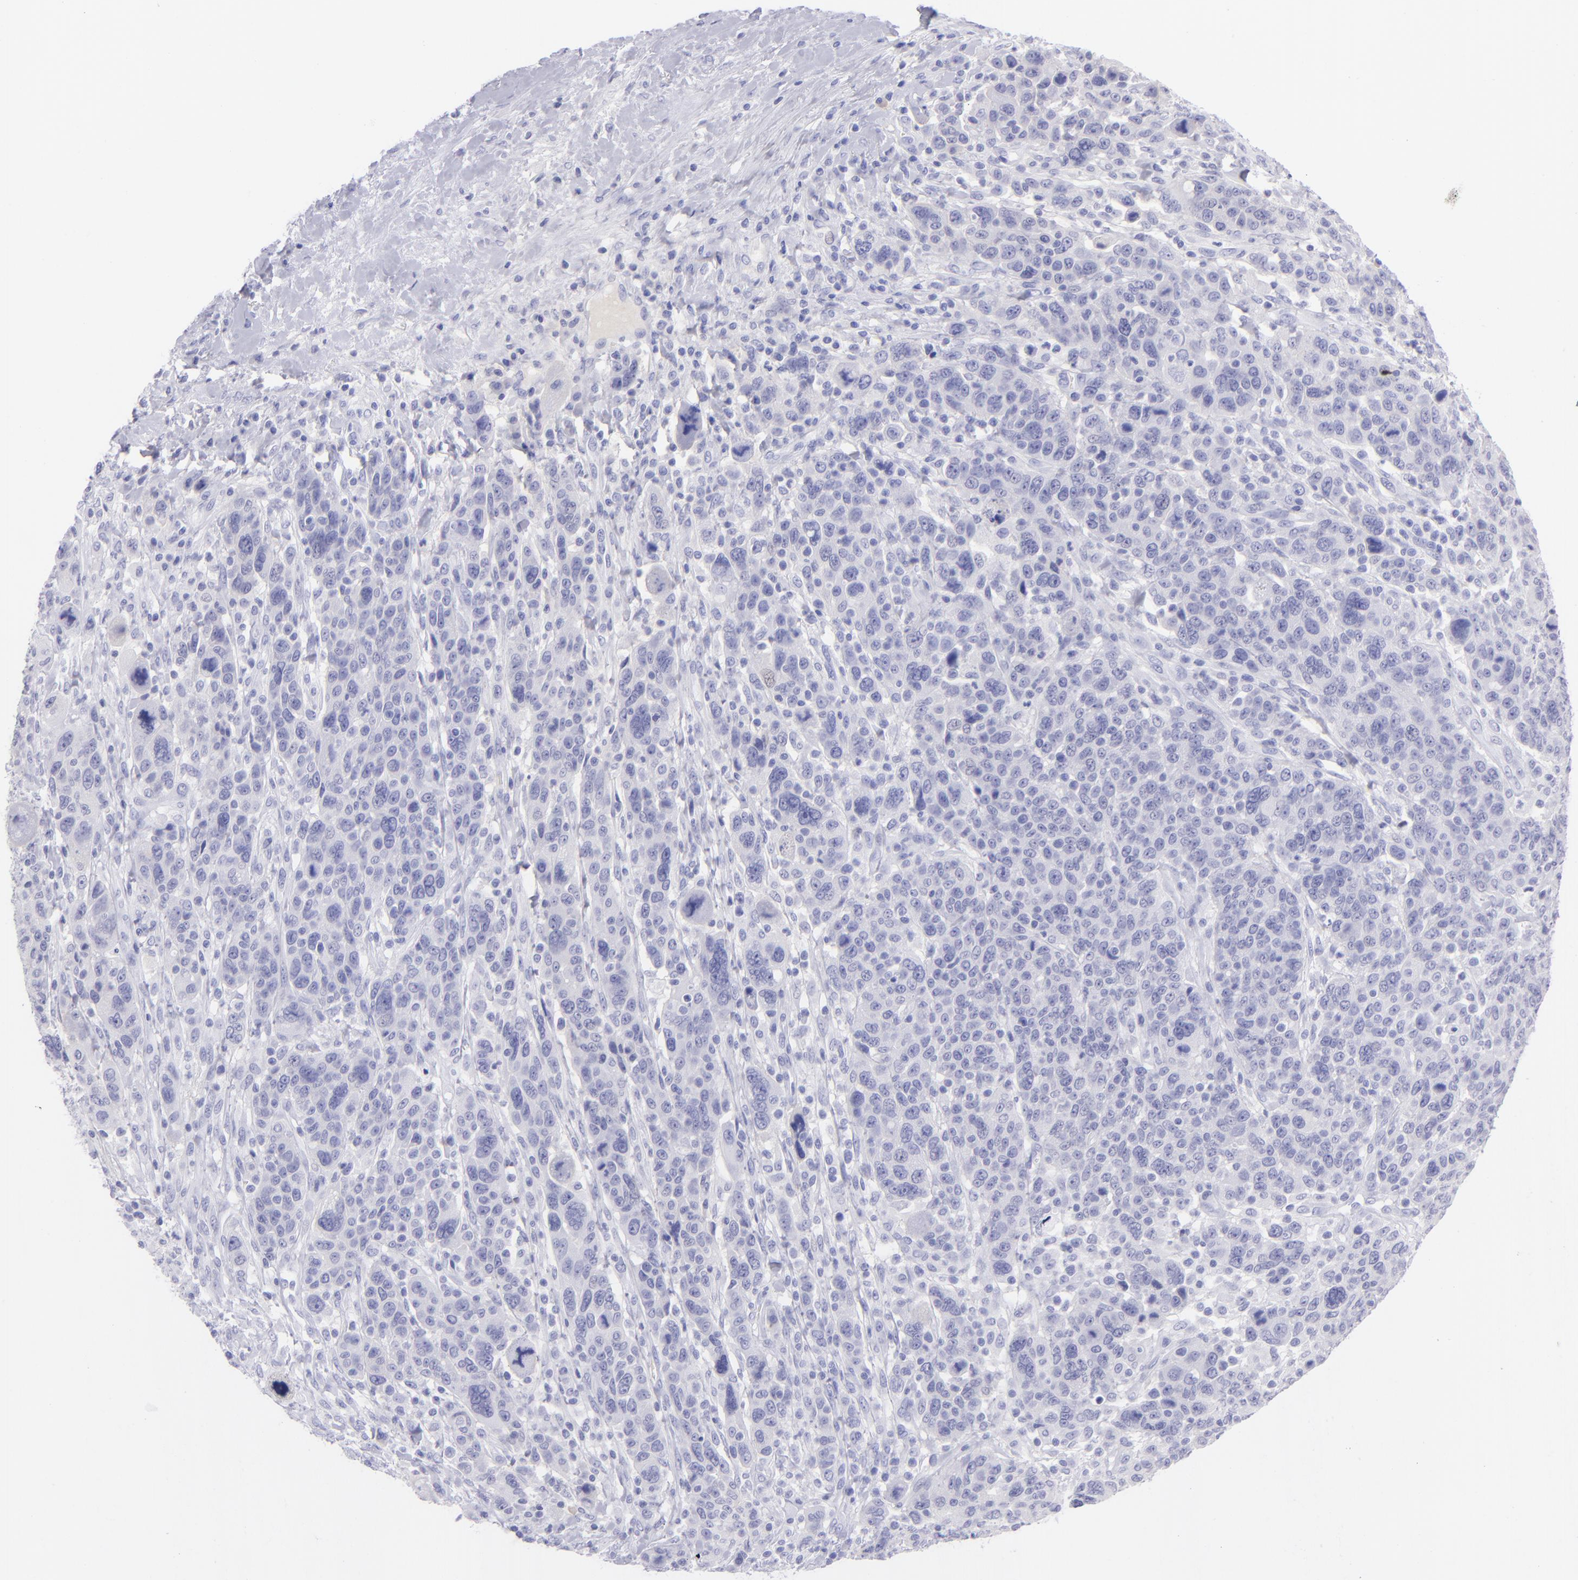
{"staining": {"intensity": "negative", "quantity": "none", "location": "none"}, "tissue": "breast cancer", "cell_type": "Tumor cells", "image_type": "cancer", "snomed": [{"axis": "morphology", "description": "Duct carcinoma"}, {"axis": "topography", "description": "Breast"}], "caption": "A high-resolution image shows IHC staining of breast cancer (intraductal carcinoma), which displays no significant positivity in tumor cells. Brightfield microscopy of immunohistochemistry stained with DAB (3,3'-diaminobenzidine) (brown) and hematoxylin (blue), captured at high magnification.", "gene": "SLC1A2", "patient": {"sex": "female", "age": 37}}